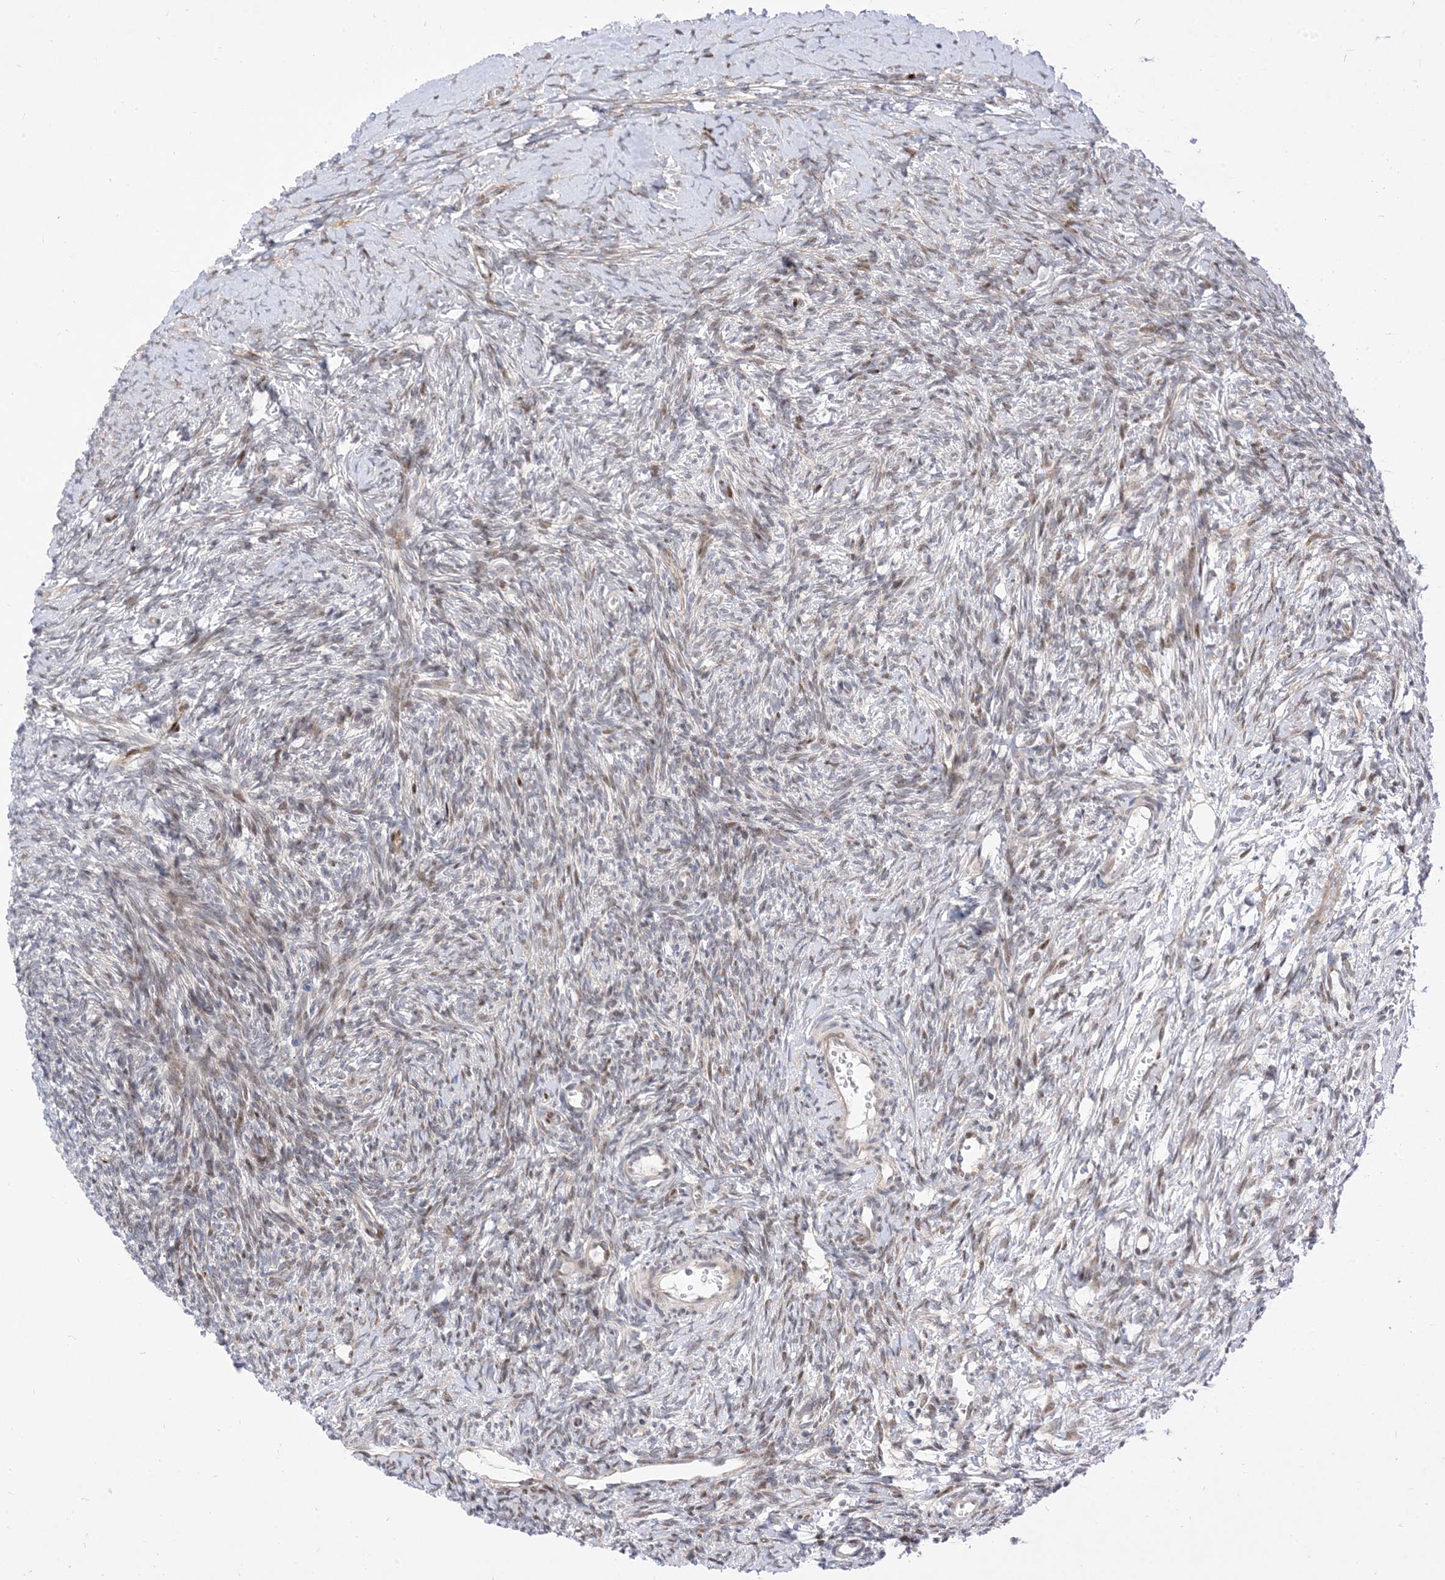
{"staining": {"intensity": "negative", "quantity": "none", "location": "none"}, "tissue": "ovary", "cell_type": "Follicle cells", "image_type": "normal", "snomed": [{"axis": "morphology", "description": "Normal tissue, NOS"}, {"axis": "morphology", "description": "Developmental malformation"}, {"axis": "topography", "description": "Ovary"}], "caption": "Histopathology image shows no protein positivity in follicle cells of benign ovary. (DAB immunohistochemistry visualized using brightfield microscopy, high magnification).", "gene": "TYSND1", "patient": {"sex": "female", "age": 39}}